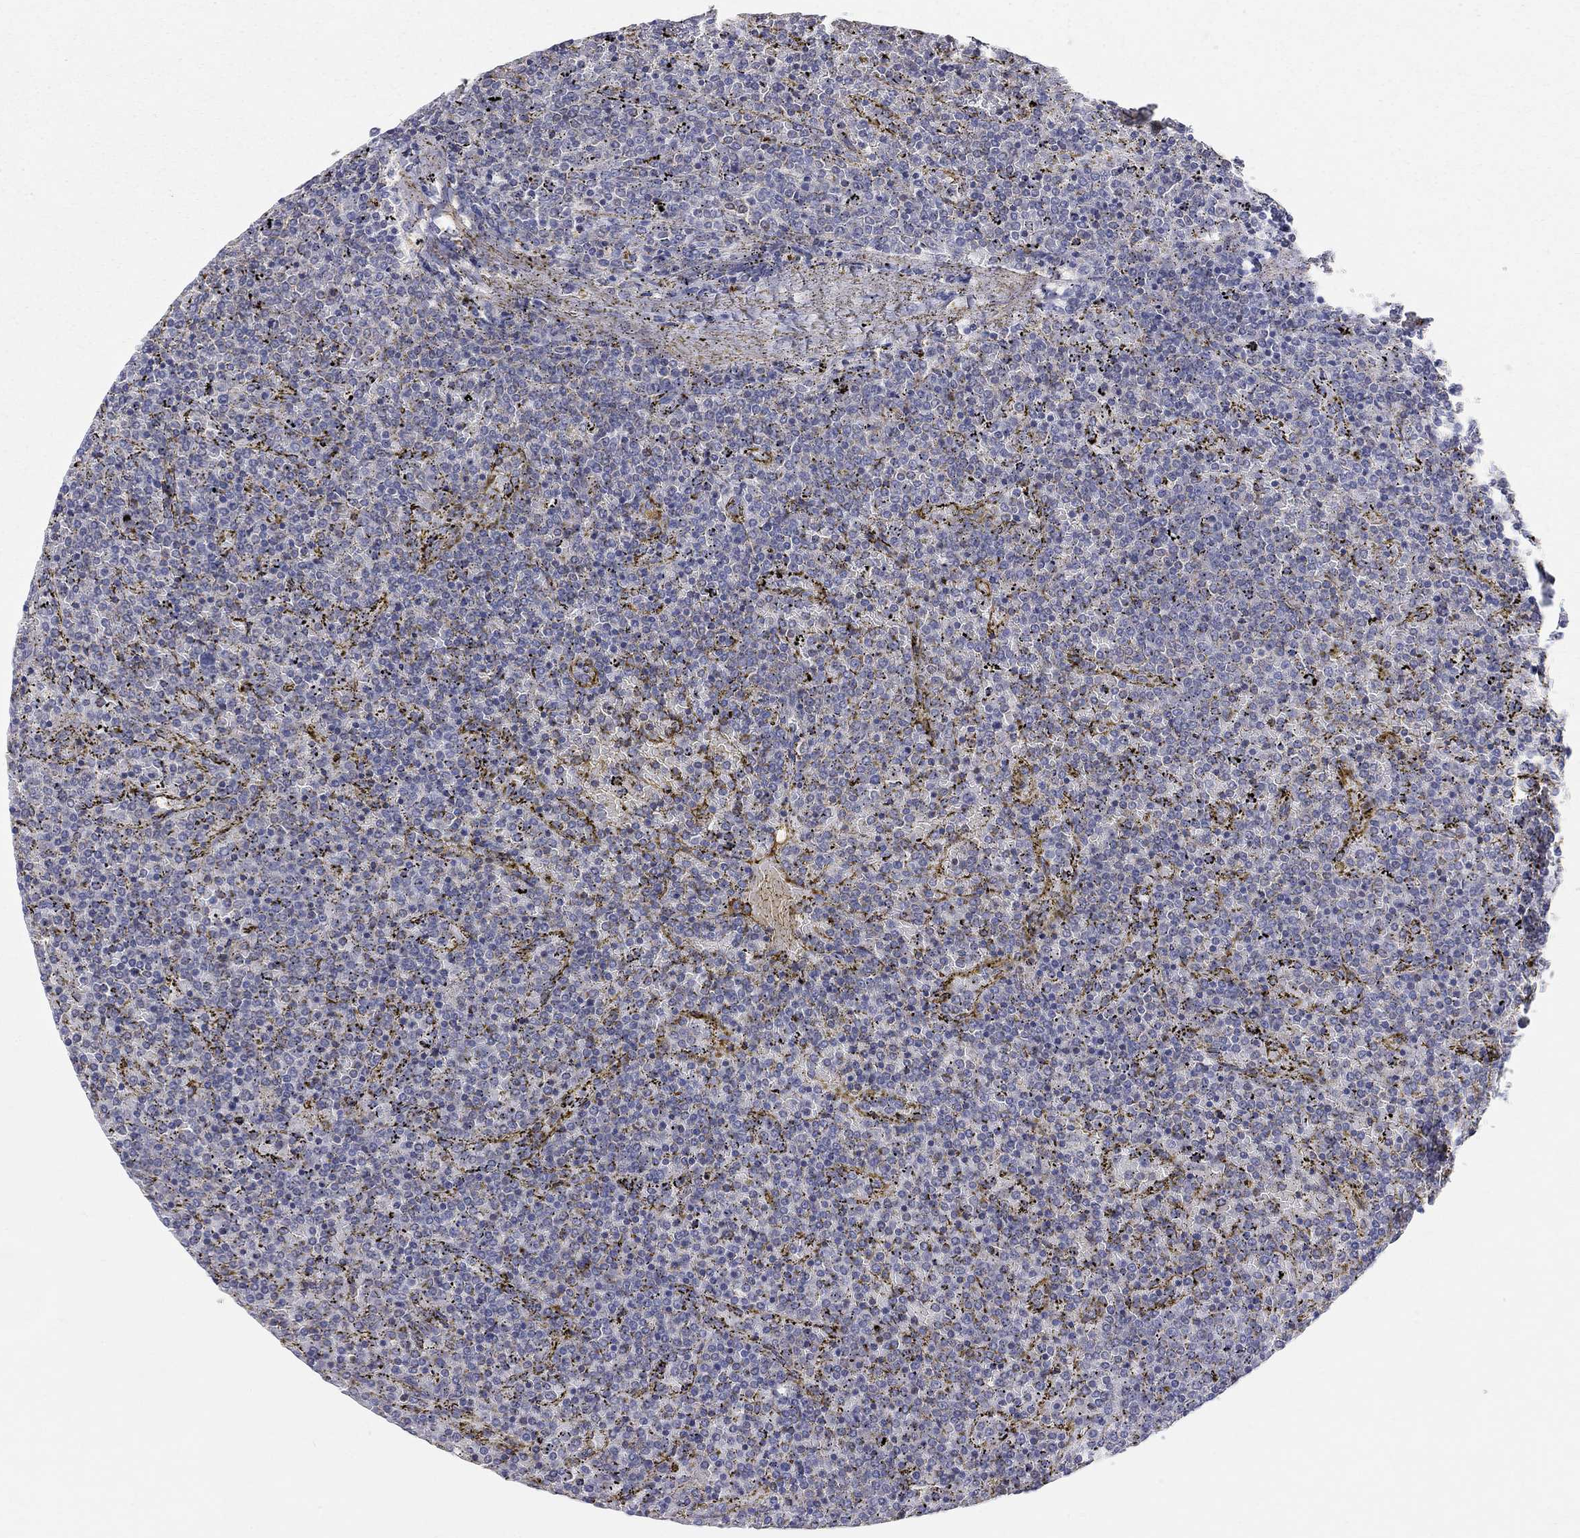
{"staining": {"intensity": "negative", "quantity": "none", "location": "none"}, "tissue": "lymphoma", "cell_type": "Tumor cells", "image_type": "cancer", "snomed": [{"axis": "morphology", "description": "Malignant lymphoma, non-Hodgkin's type, Low grade"}, {"axis": "topography", "description": "Spleen"}], "caption": "Tumor cells show no significant protein expression in lymphoma.", "gene": "PCDHGA10", "patient": {"sex": "female", "age": 77}}